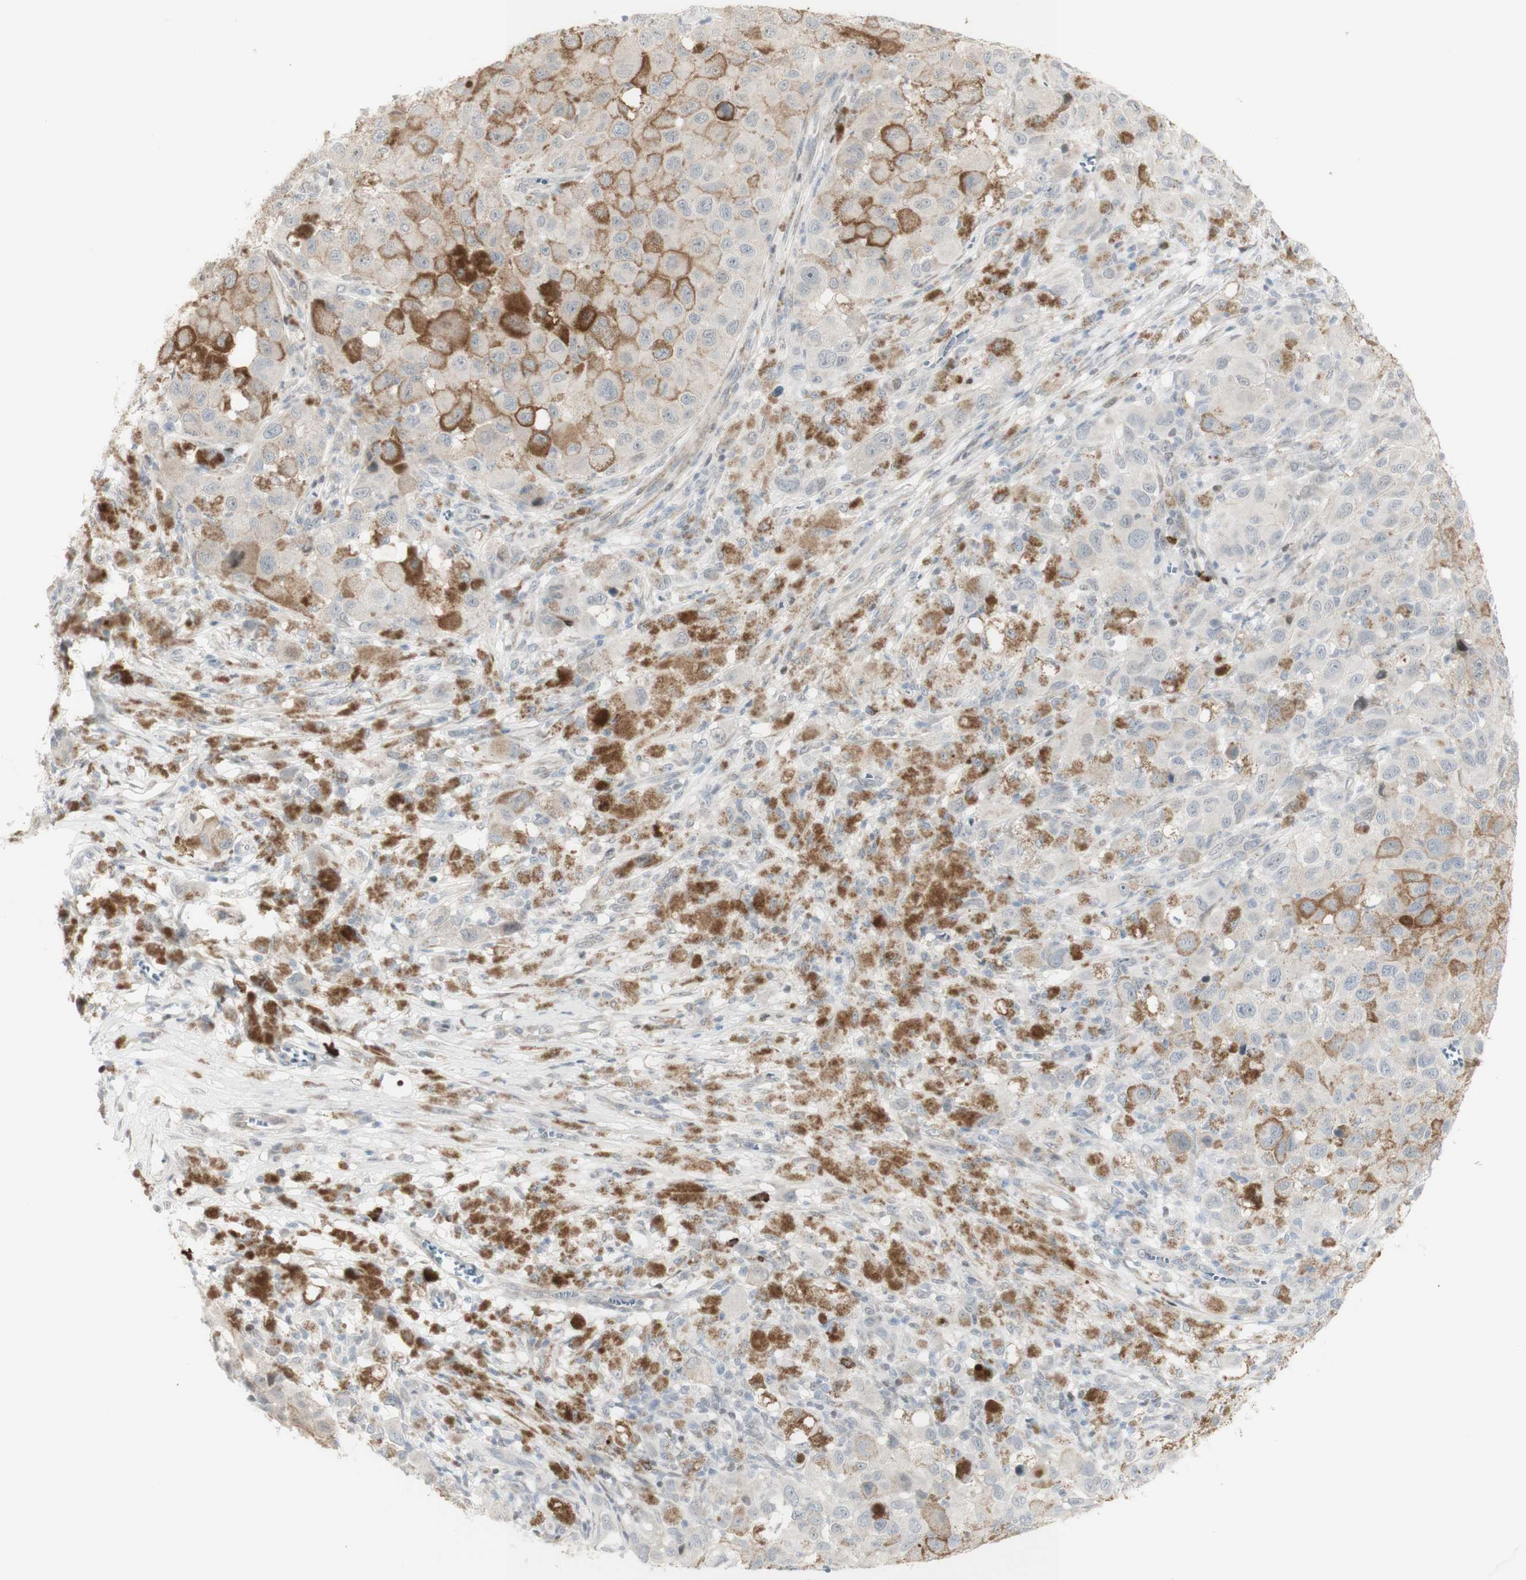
{"staining": {"intensity": "weak", "quantity": ">75%", "location": "cytoplasmic/membranous"}, "tissue": "melanoma", "cell_type": "Tumor cells", "image_type": "cancer", "snomed": [{"axis": "morphology", "description": "Malignant melanoma, NOS"}, {"axis": "topography", "description": "Skin"}], "caption": "A low amount of weak cytoplasmic/membranous expression is seen in approximately >75% of tumor cells in melanoma tissue.", "gene": "C1orf116", "patient": {"sex": "male", "age": 96}}